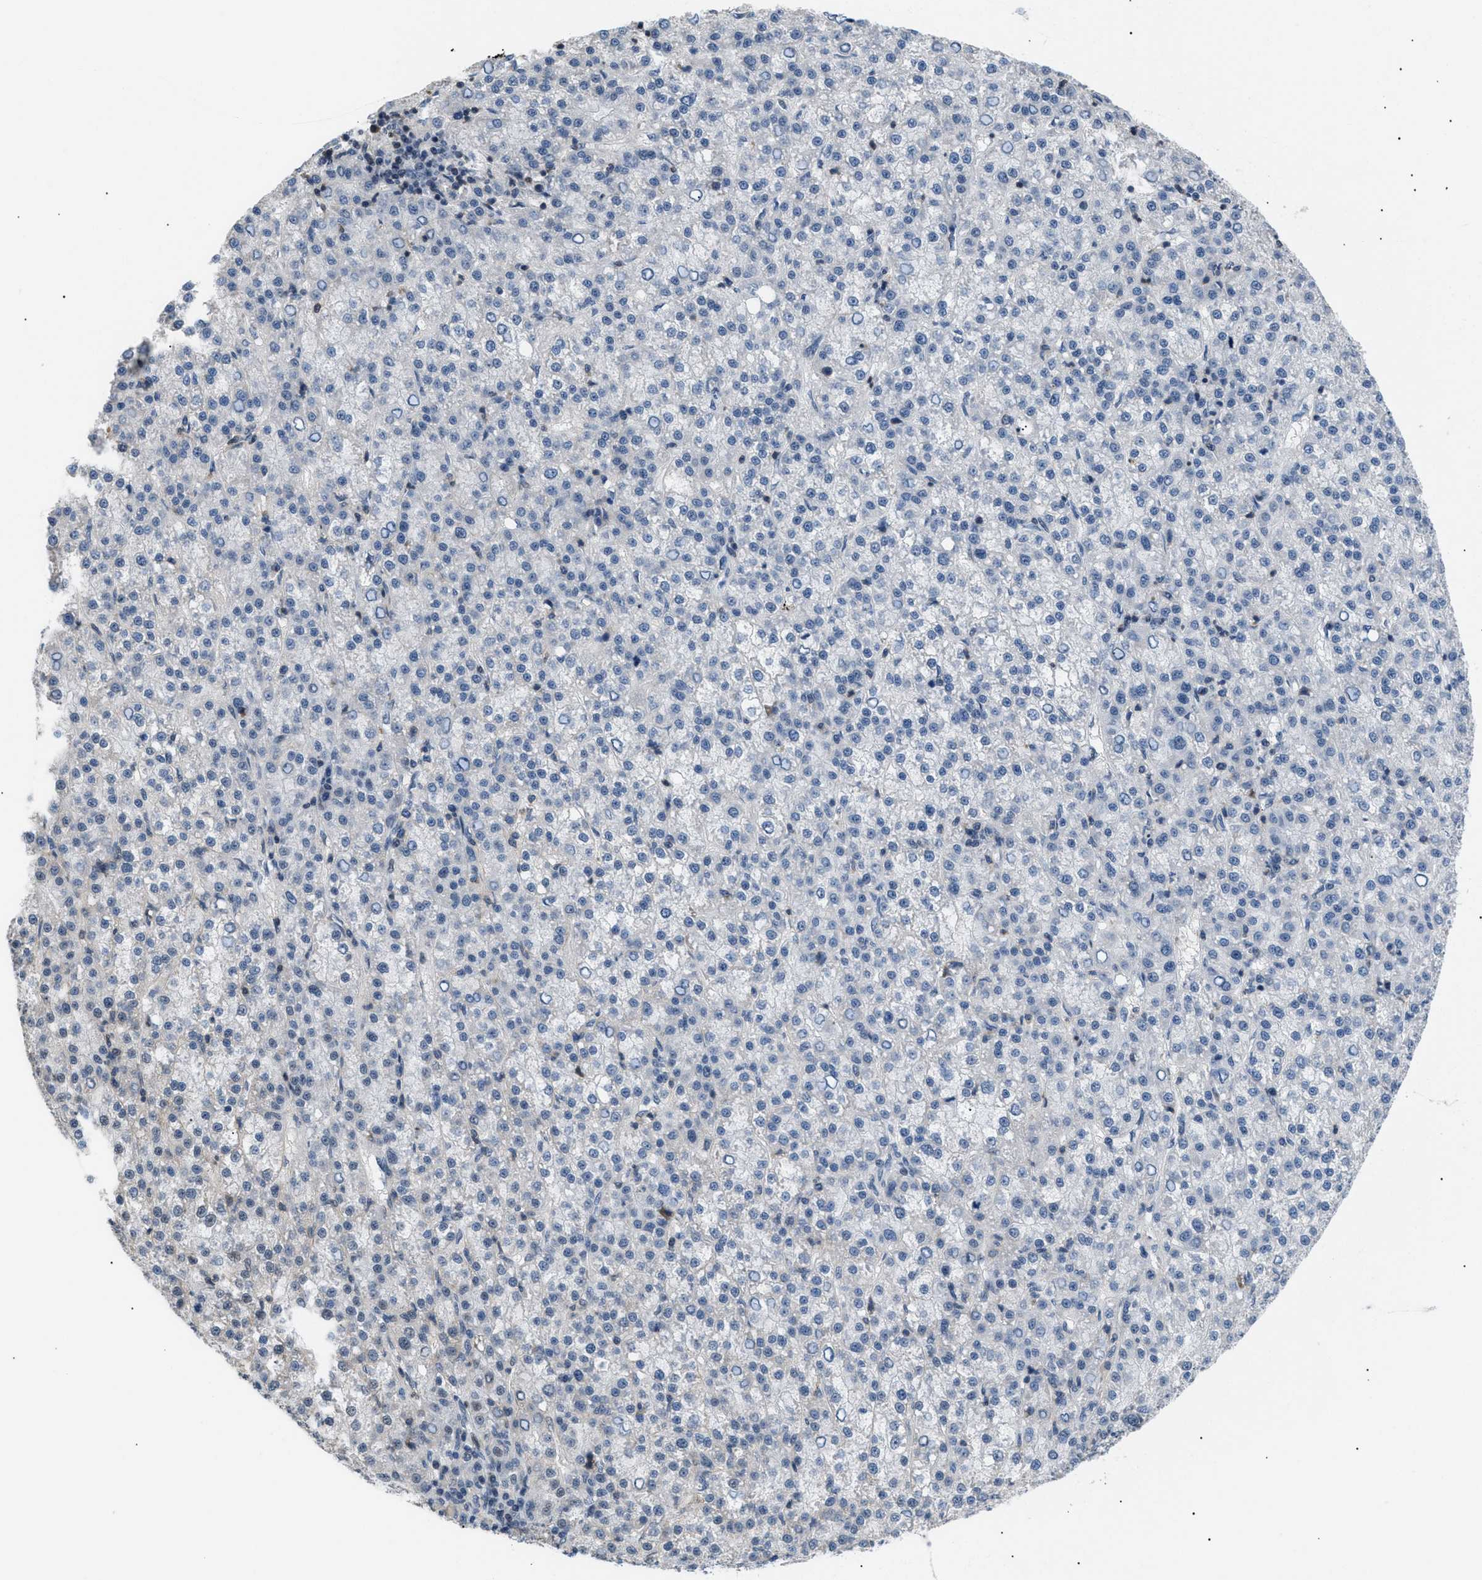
{"staining": {"intensity": "negative", "quantity": "none", "location": "none"}, "tissue": "liver cancer", "cell_type": "Tumor cells", "image_type": "cancer", "snomed": [{"axis": "morphology", "description": "Carcinoma, Hepatocellular, NOS"}, {"axis": "topography", "description": "Liver"}], "caption": "A photomicrograph of human liver hepatocellular carcinoma is negative for staining in tumor cells.", "gene": "KCNC3", "patient": {"sex": "female", "age": 58}}